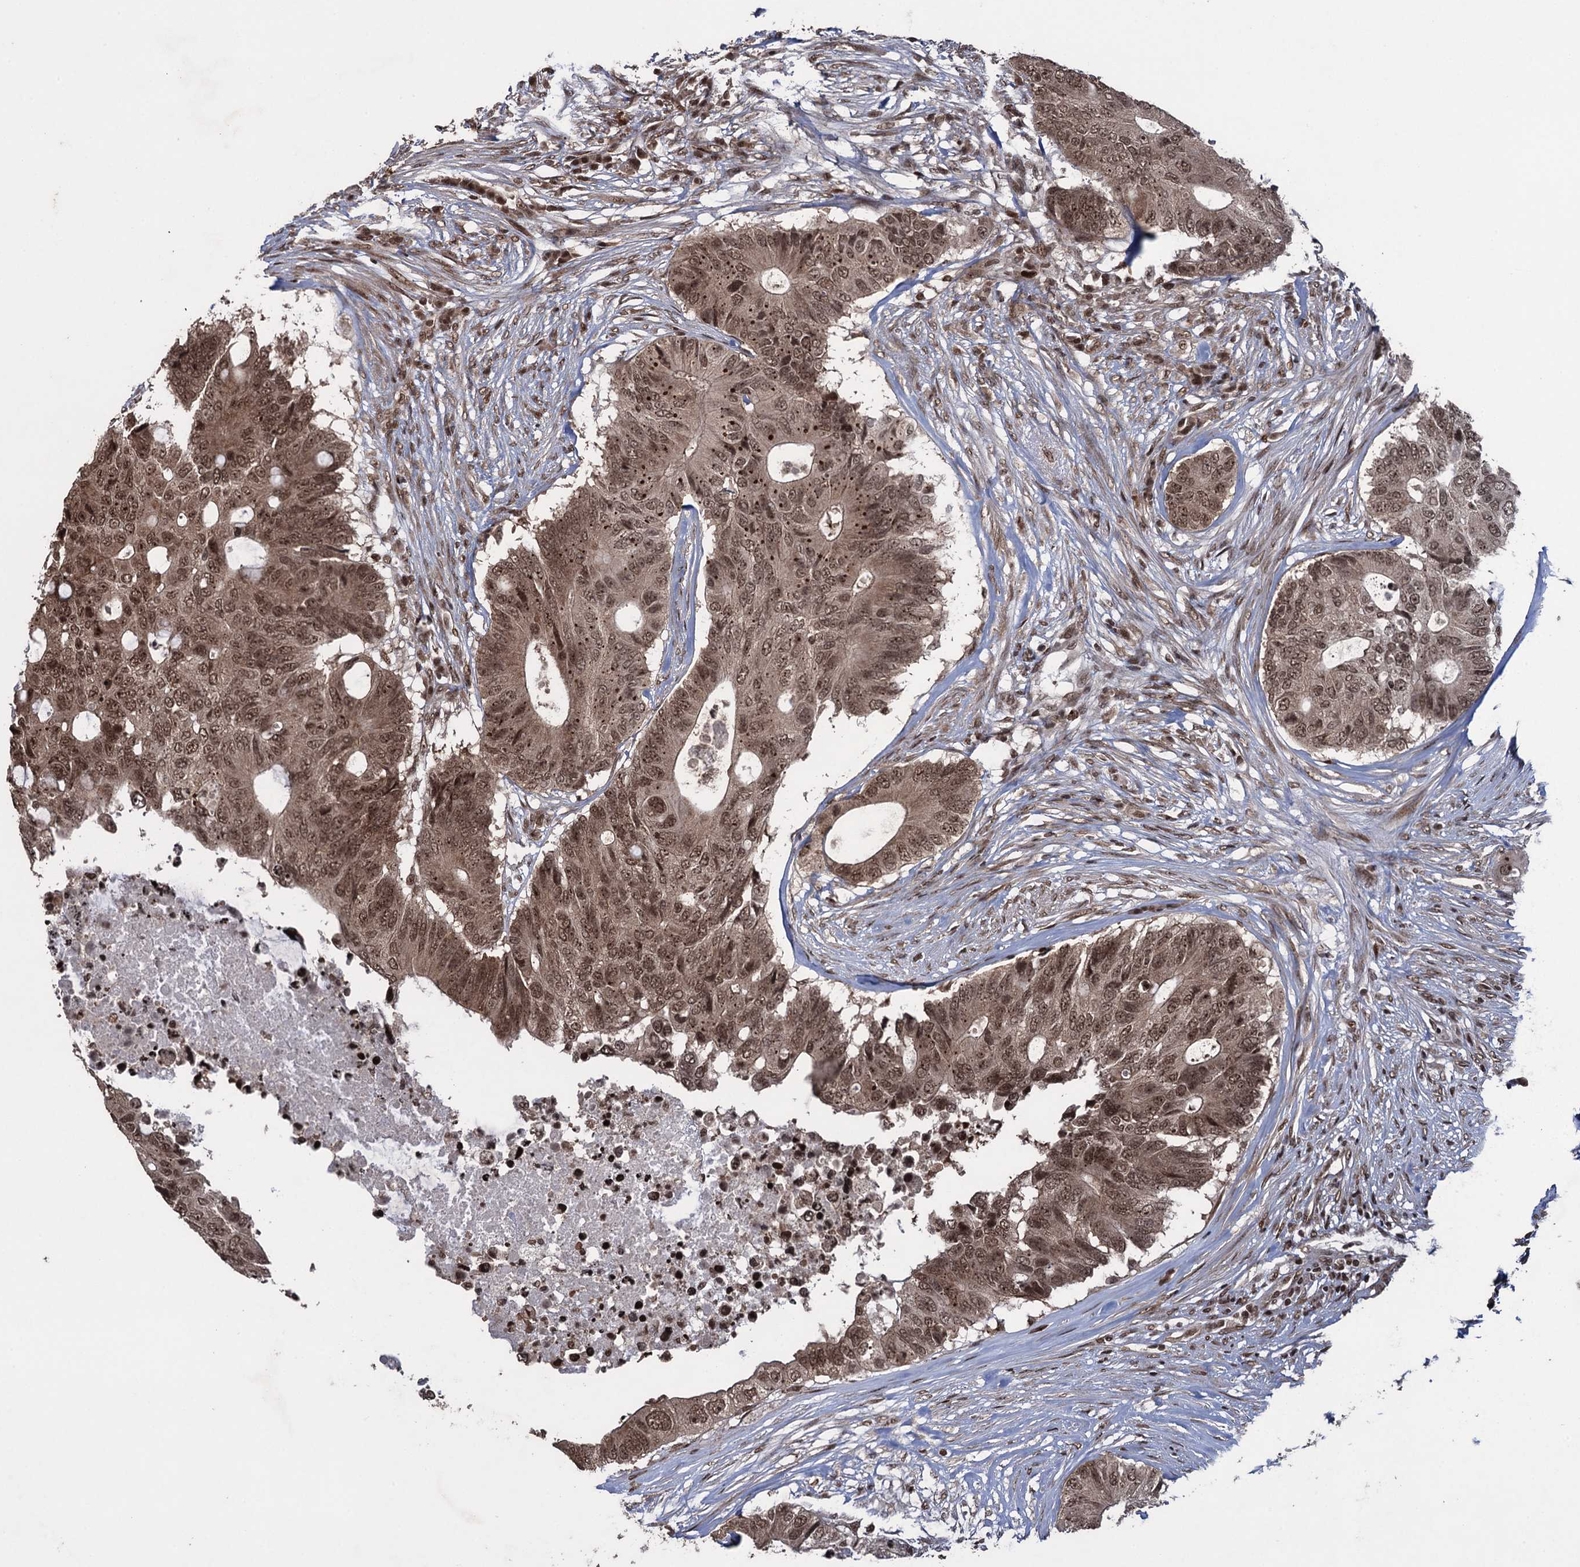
{"staining": {"intensity": "moderate", "quantity": ">75%", "location": "cytoplasmic/membranous,nuclear"}, "tissue": "colorectal cancer", "cell_type": "Tumor cells", "image_type": "cancer", "snomed": [{"axis": "morphology", "description": "Adenocarcinoma, NOS"}, {"axis": "topography", "description": "Colon"}], "caption": "Colorectal adenocarcinoma tissue demonstrates moderate cytoplasmic/membranous and nuclear positivity in about >75% of tumor cells, visualized by immunohistochemistry.", "gene": "ZNF169", "patient": {"sex": "male", "age": 71}}